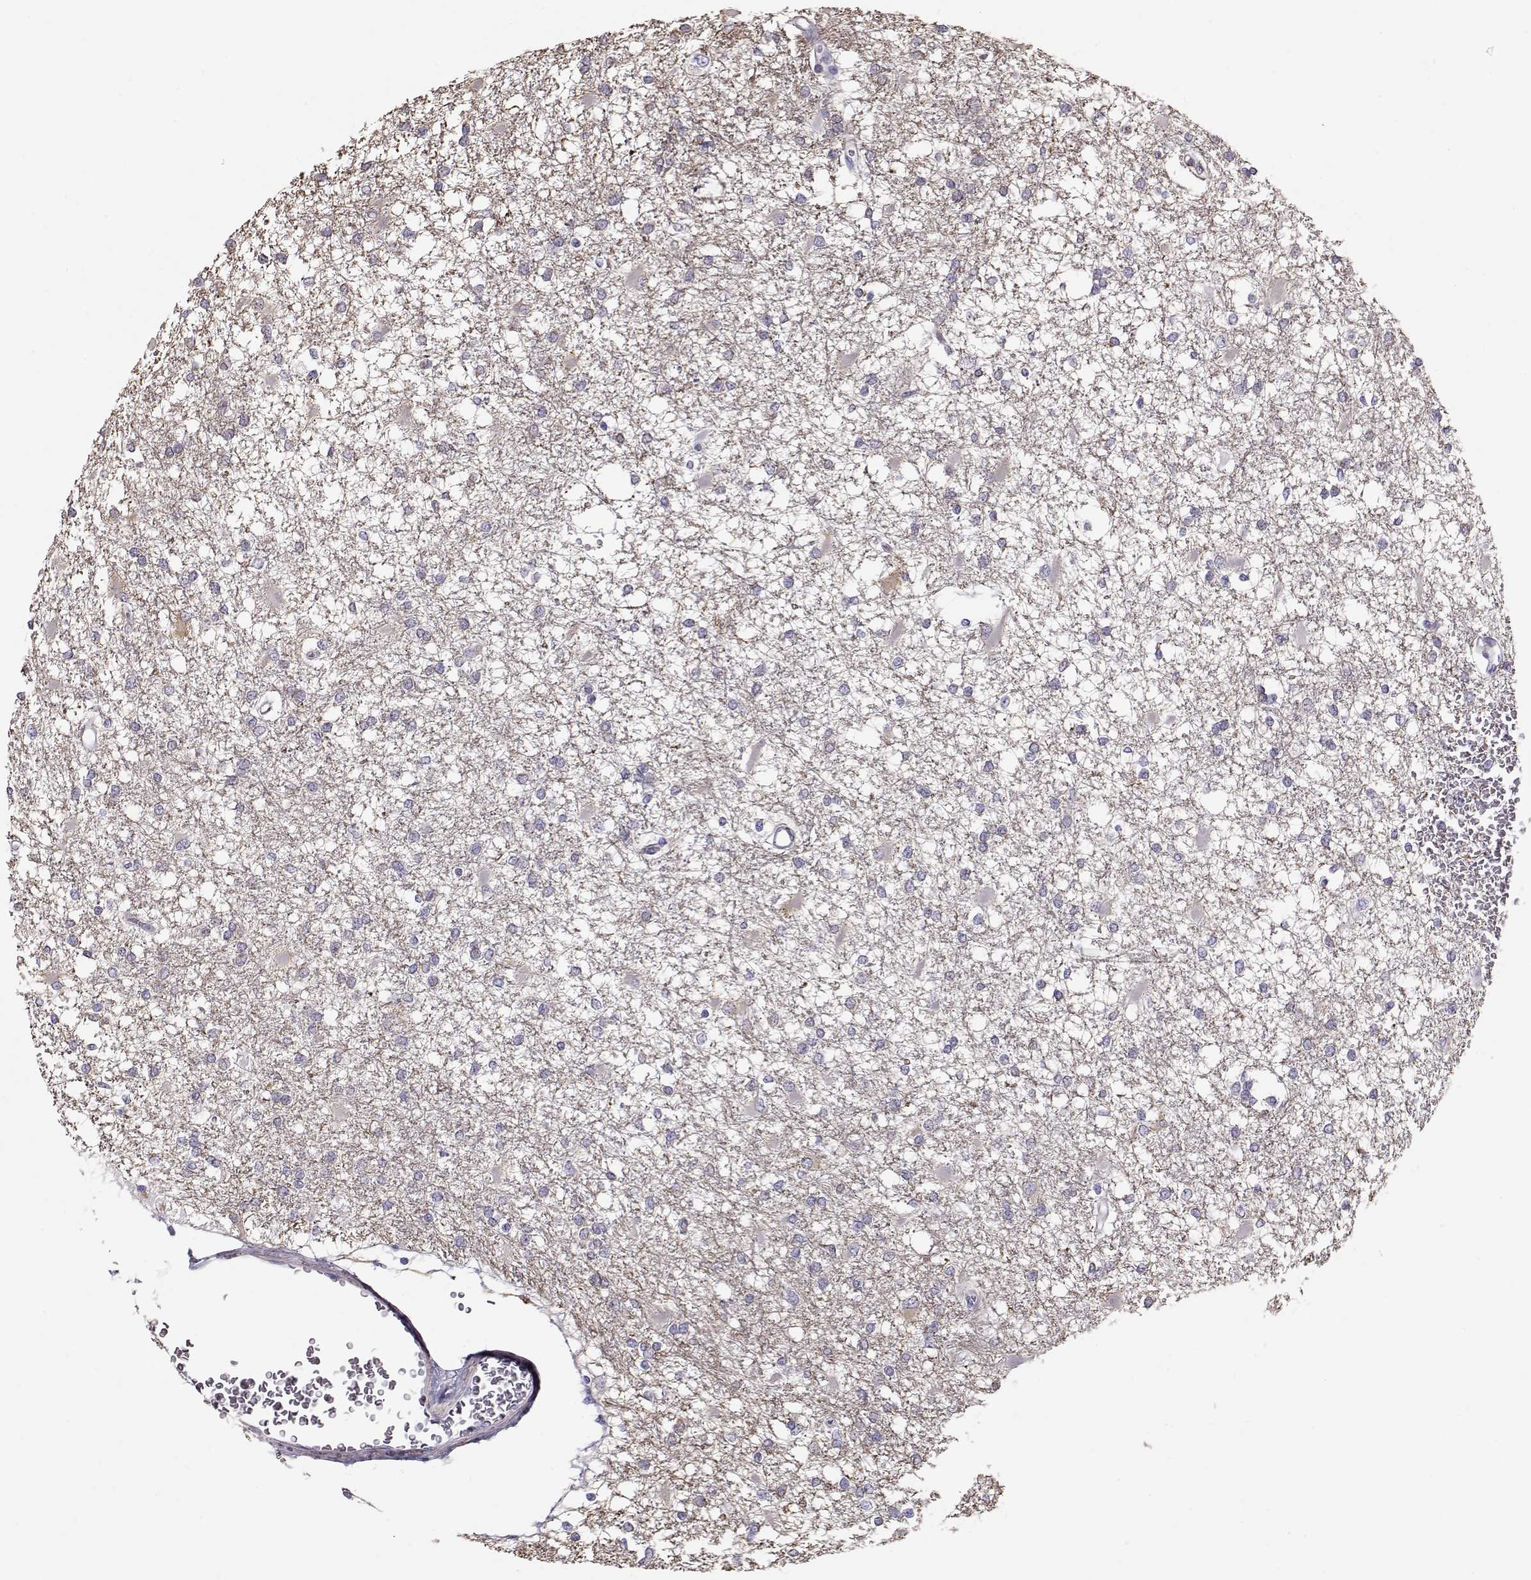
{"staining": {"intensity": "negative", "quantity": "none", "location": "none"}, "tissue": "glioma", "cell_type": "Tumor cells", "image_type": "cancer", "snomed": [{"axis": "morphology", "description": "Glioma, malignant, High grade"}, {"axis": "topography", "description": "Cerebral cortex"}], "caption": "High power microscopy micrograph of an immunohistochemistry histopathology image of malignant glioma (high-grade), revealing no significant expression in tumor cells.", "gene": "RBM44", "patient": {"sex": "male", "age": 79}}